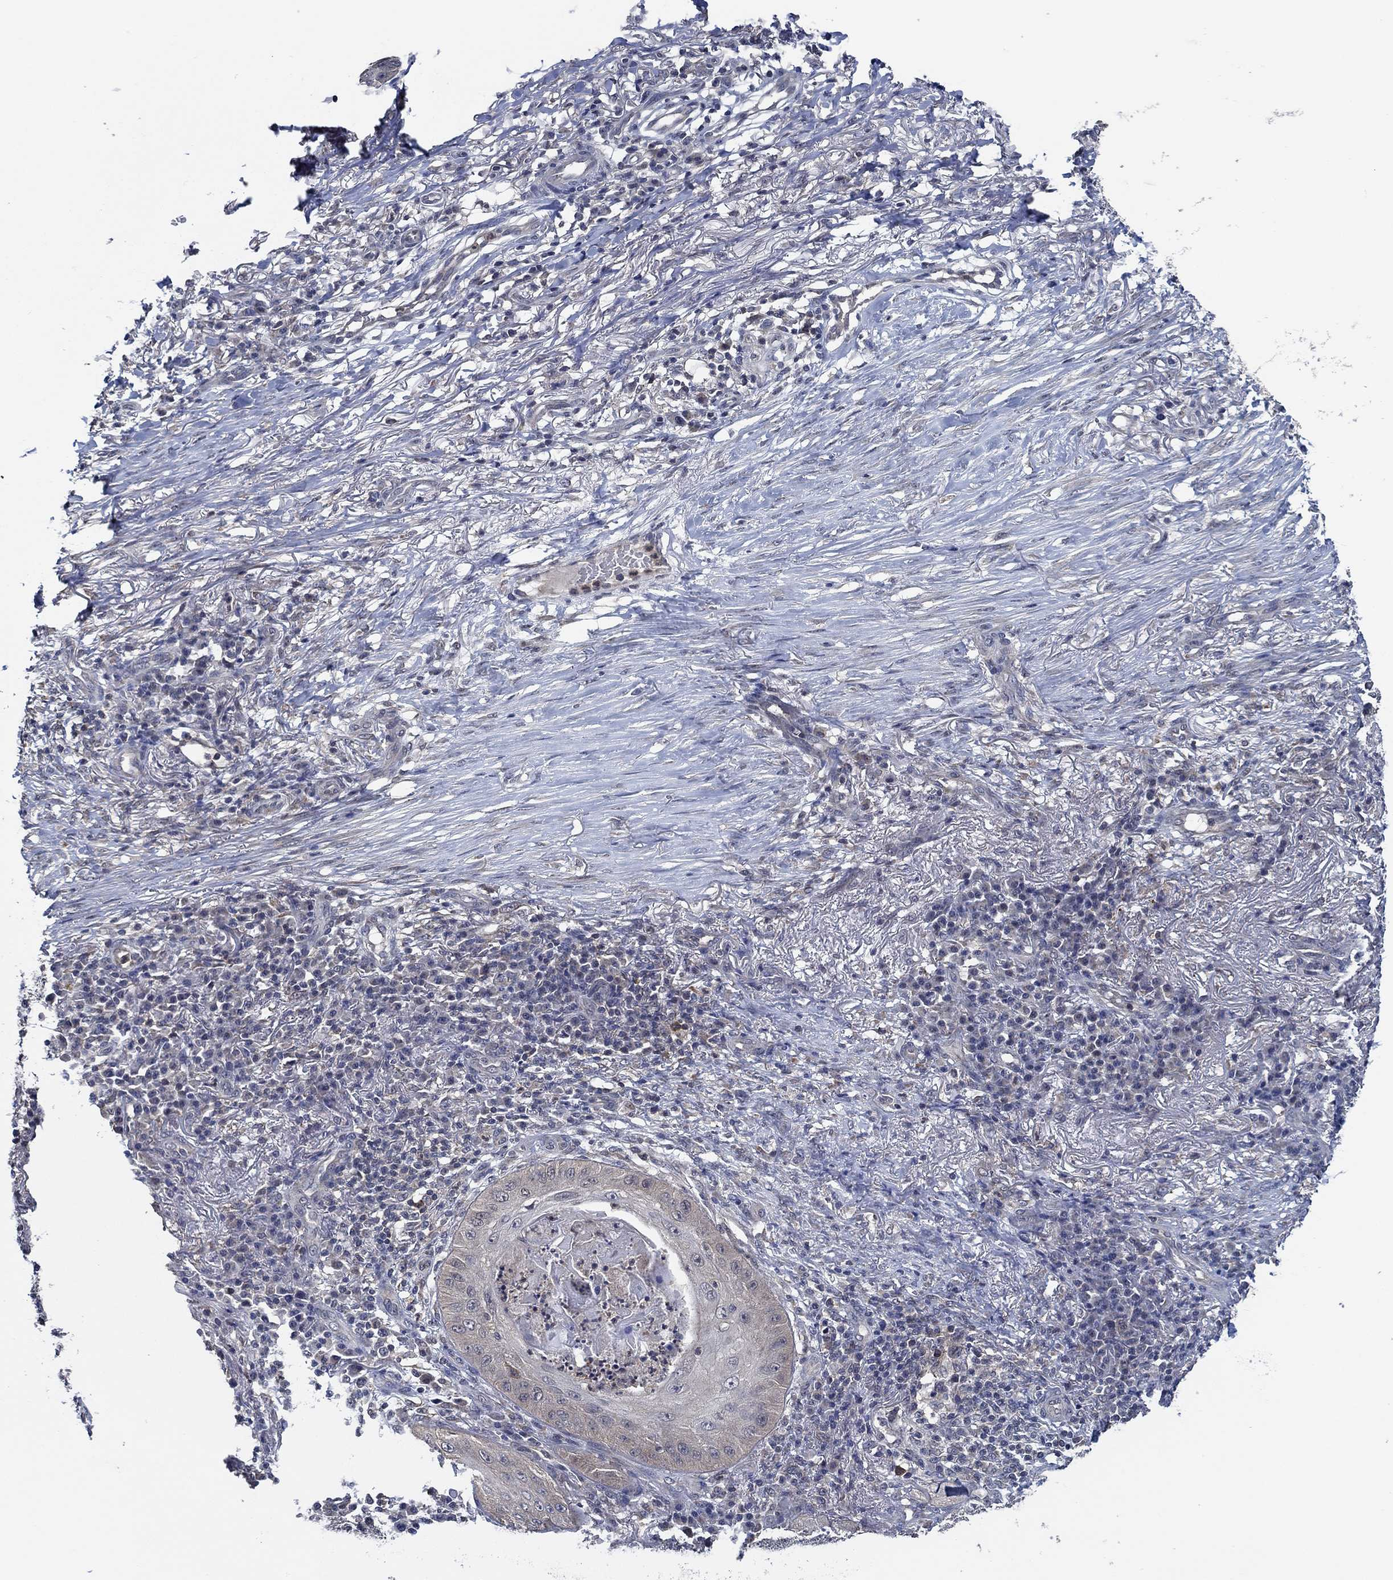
{"staining": {"intensity": "weak", "quantity": "25%-75%", "location": "cytoplasmic/membranous"}, "tissue": "skin cancer", "cell_type": "Tumor cells", "image_type": "cancer", "snomed": [{"axis": "morphology", "description": "Squamous cell carcinoma, NOS"}, {"axis": "topography", "description": "Skin"}], "caption": "Skin squamous cell carcinoma was stained to show a protein in brown. There is low levels of weak cytoplasmic/membranous positivity in approximately 25%-75% of tumor cells. (IHC, brightfield microscopy, high magnification).", "gene": "DACT1", "patient": {"sex": "male", "age": 70}}